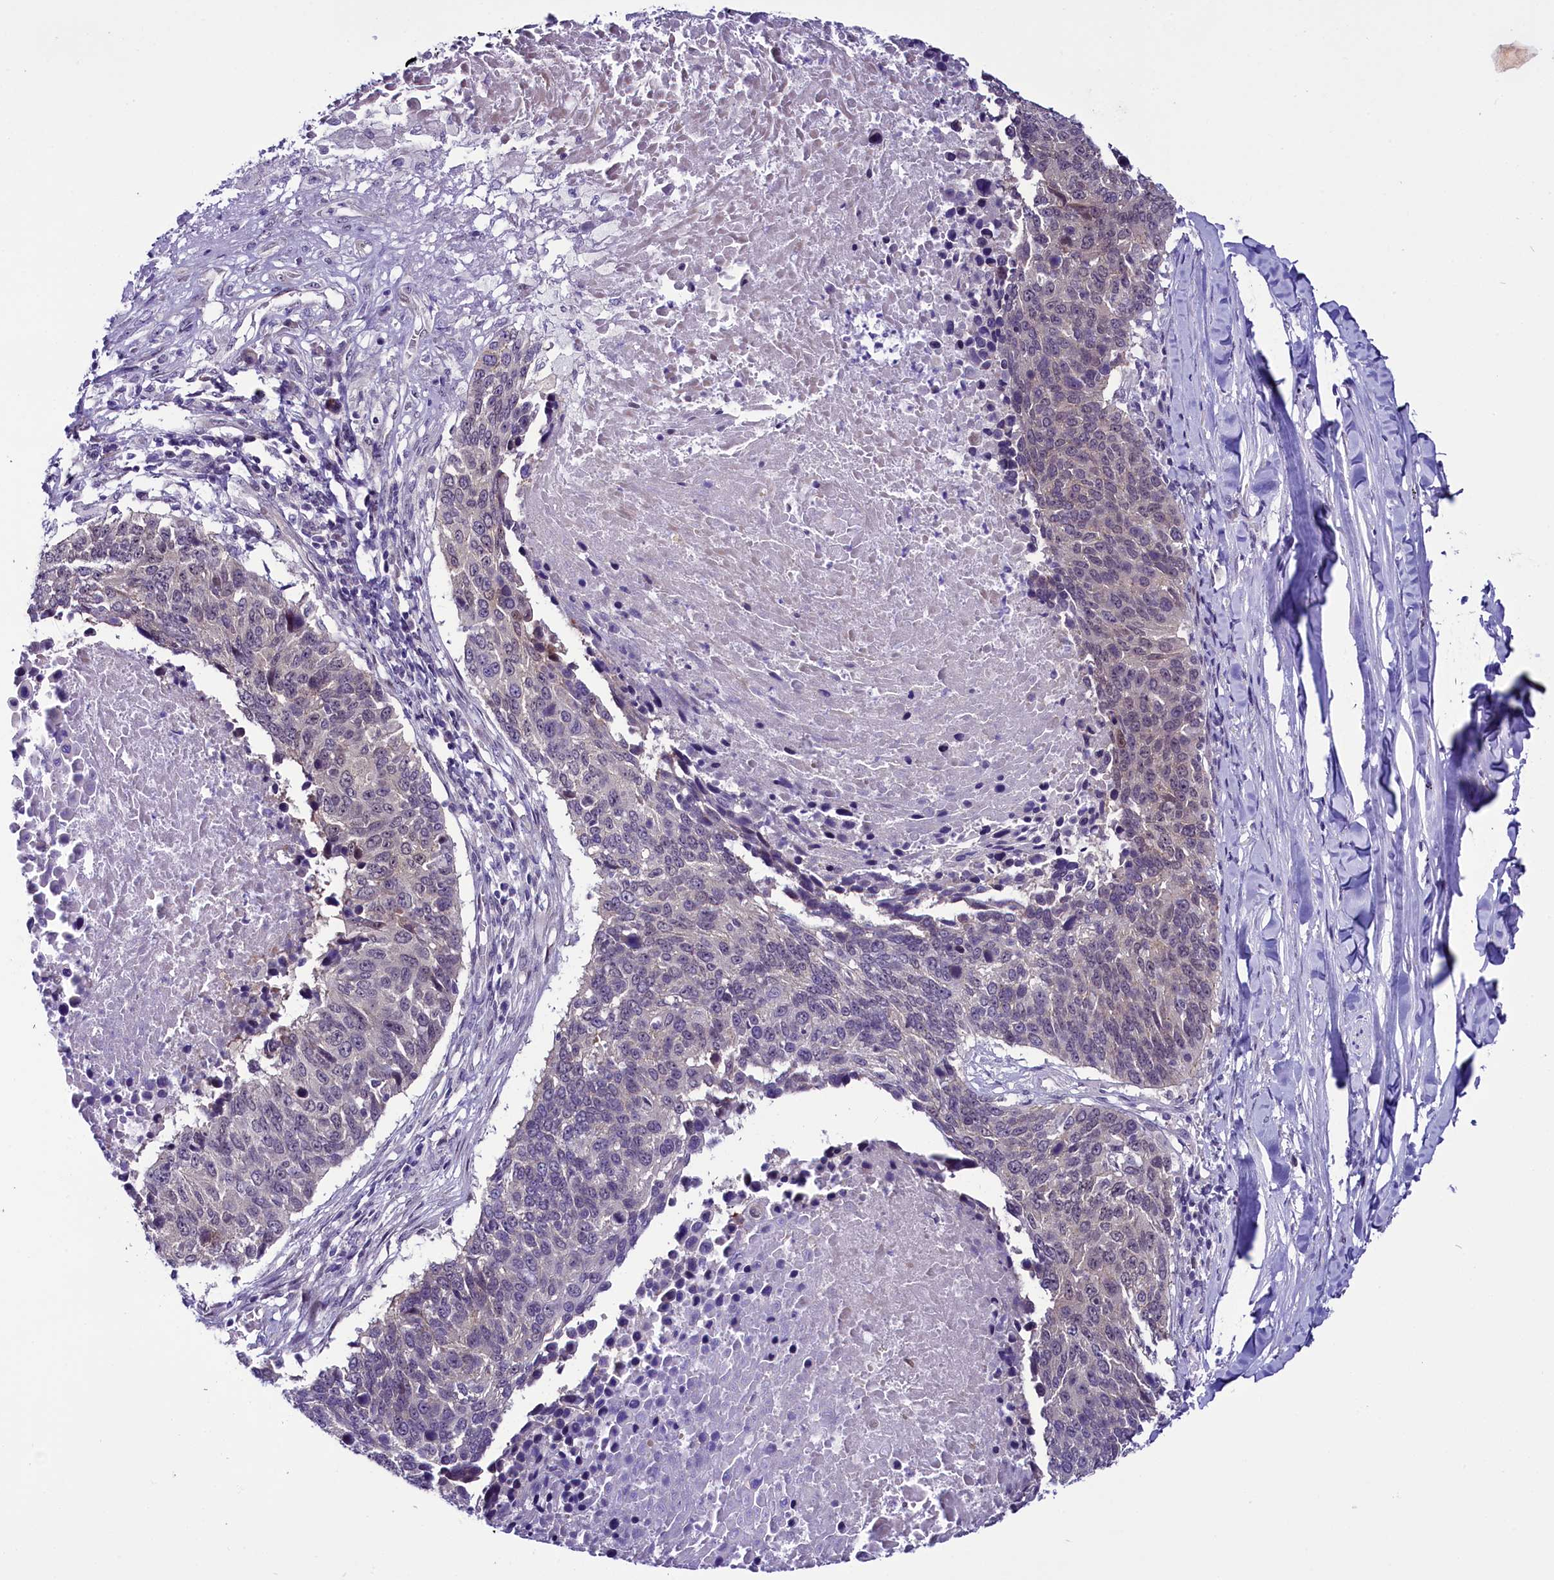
{"staining": {"intensity": "negative", "quantity": "none", "location": "none"}, "tissue": "lung cancer", "cell_type": "Tumor cells", "image_type": "cancer", "snomed": [{"axis": "morphology", "description": "Normal tissue, NOS"}, {"axis": "morphology", "description": "Squamous cell carcinoma, NOS"}, {"axis": "topography", "description": "Lymph node"}, {"axis": "topography", "description": "Lung"}], "caption": "This is an immunohistochemistry image of human squamous cell carcinoma (lung). There is no staining in tumor cells.", "gene": "CCDC106", "patient": {"sex": "male", "age": 66}}